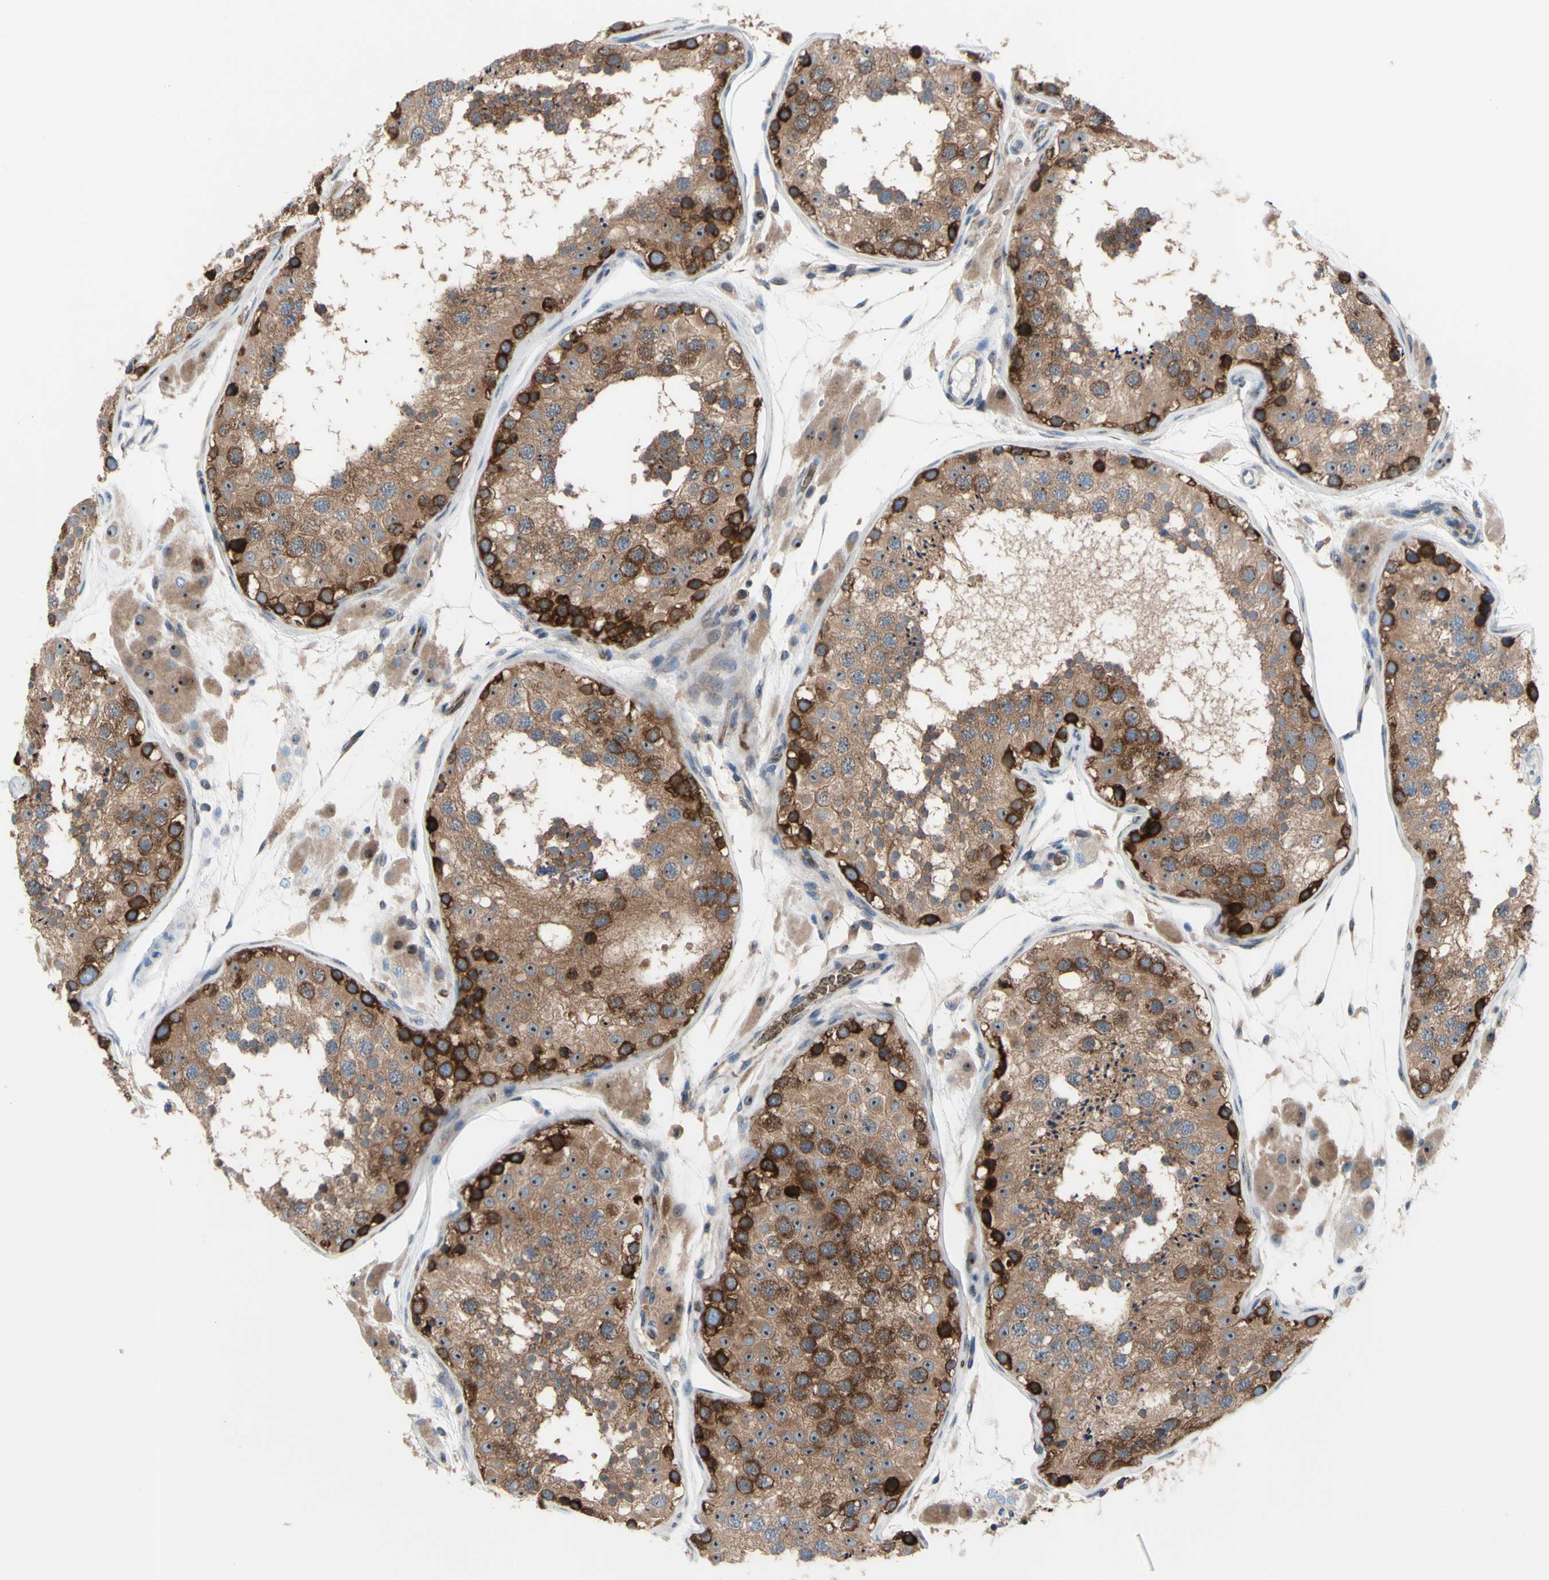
{"staining": {"intensity": "strong", "quantity": ">75%", "location": "cytoplasmic/membranous,nuclear"}, "tissue": "testis", "cell_type": "Cells in seminiferous ducts", "image_type": "normal", "snomed": [{"axis": "morphology", "description": "Normal tissue, NOS"}, {"axis": "topography", "description": "Testis"}], "caption": "The image exhibits immunohistochemical staining of benign testis. There is strong cytoplasmic/membranous,nuclear positivity is present in approximately >75% of cells in seminiferous ducts.", "gene": "USP9X", "patient": {"sex": "male", "age": 26}}